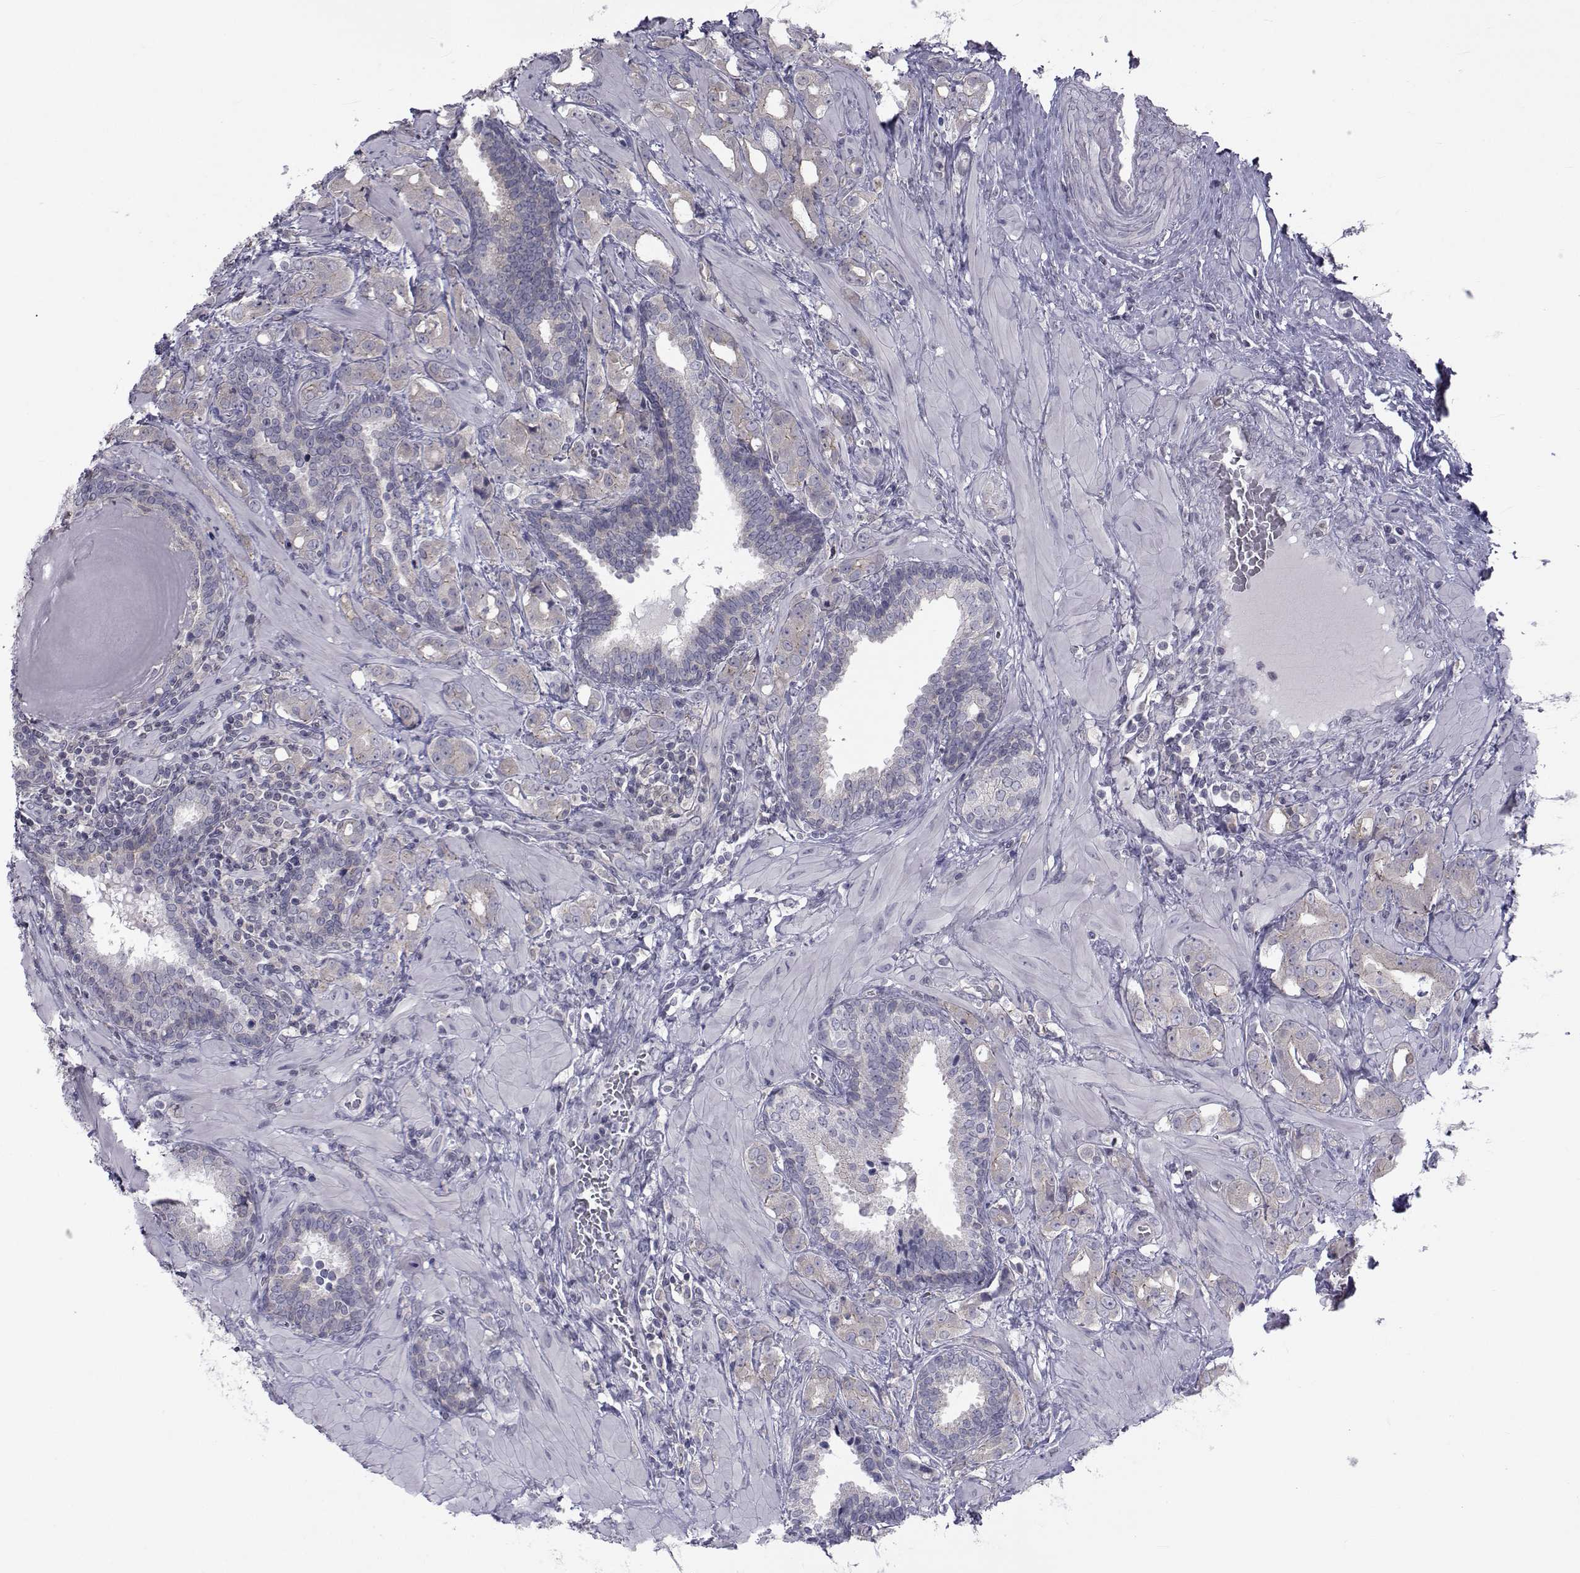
{"staining": {"intensity": "weak", "quantity": ">75%", "location": "cytoplasmic/membranous"}, "tissue": "prostate cancer", "cell_type": "Tumor cells", "image_type": "cancer", "snomed": [{"axis": "morphology", "description": "Adenocarcinoma, NOS"}, {"axis": "topography", "description": "Prostate"}], "caption": "Approximately >75% of tumor cells in human prostate cancer (adenocarcinoma) display weak cytoplasmic/membranous protein expression as visualized by brown immunohistochemical staining.", "gene": "SLC30A10", "patient": {"sex": "male", "age": 57}}